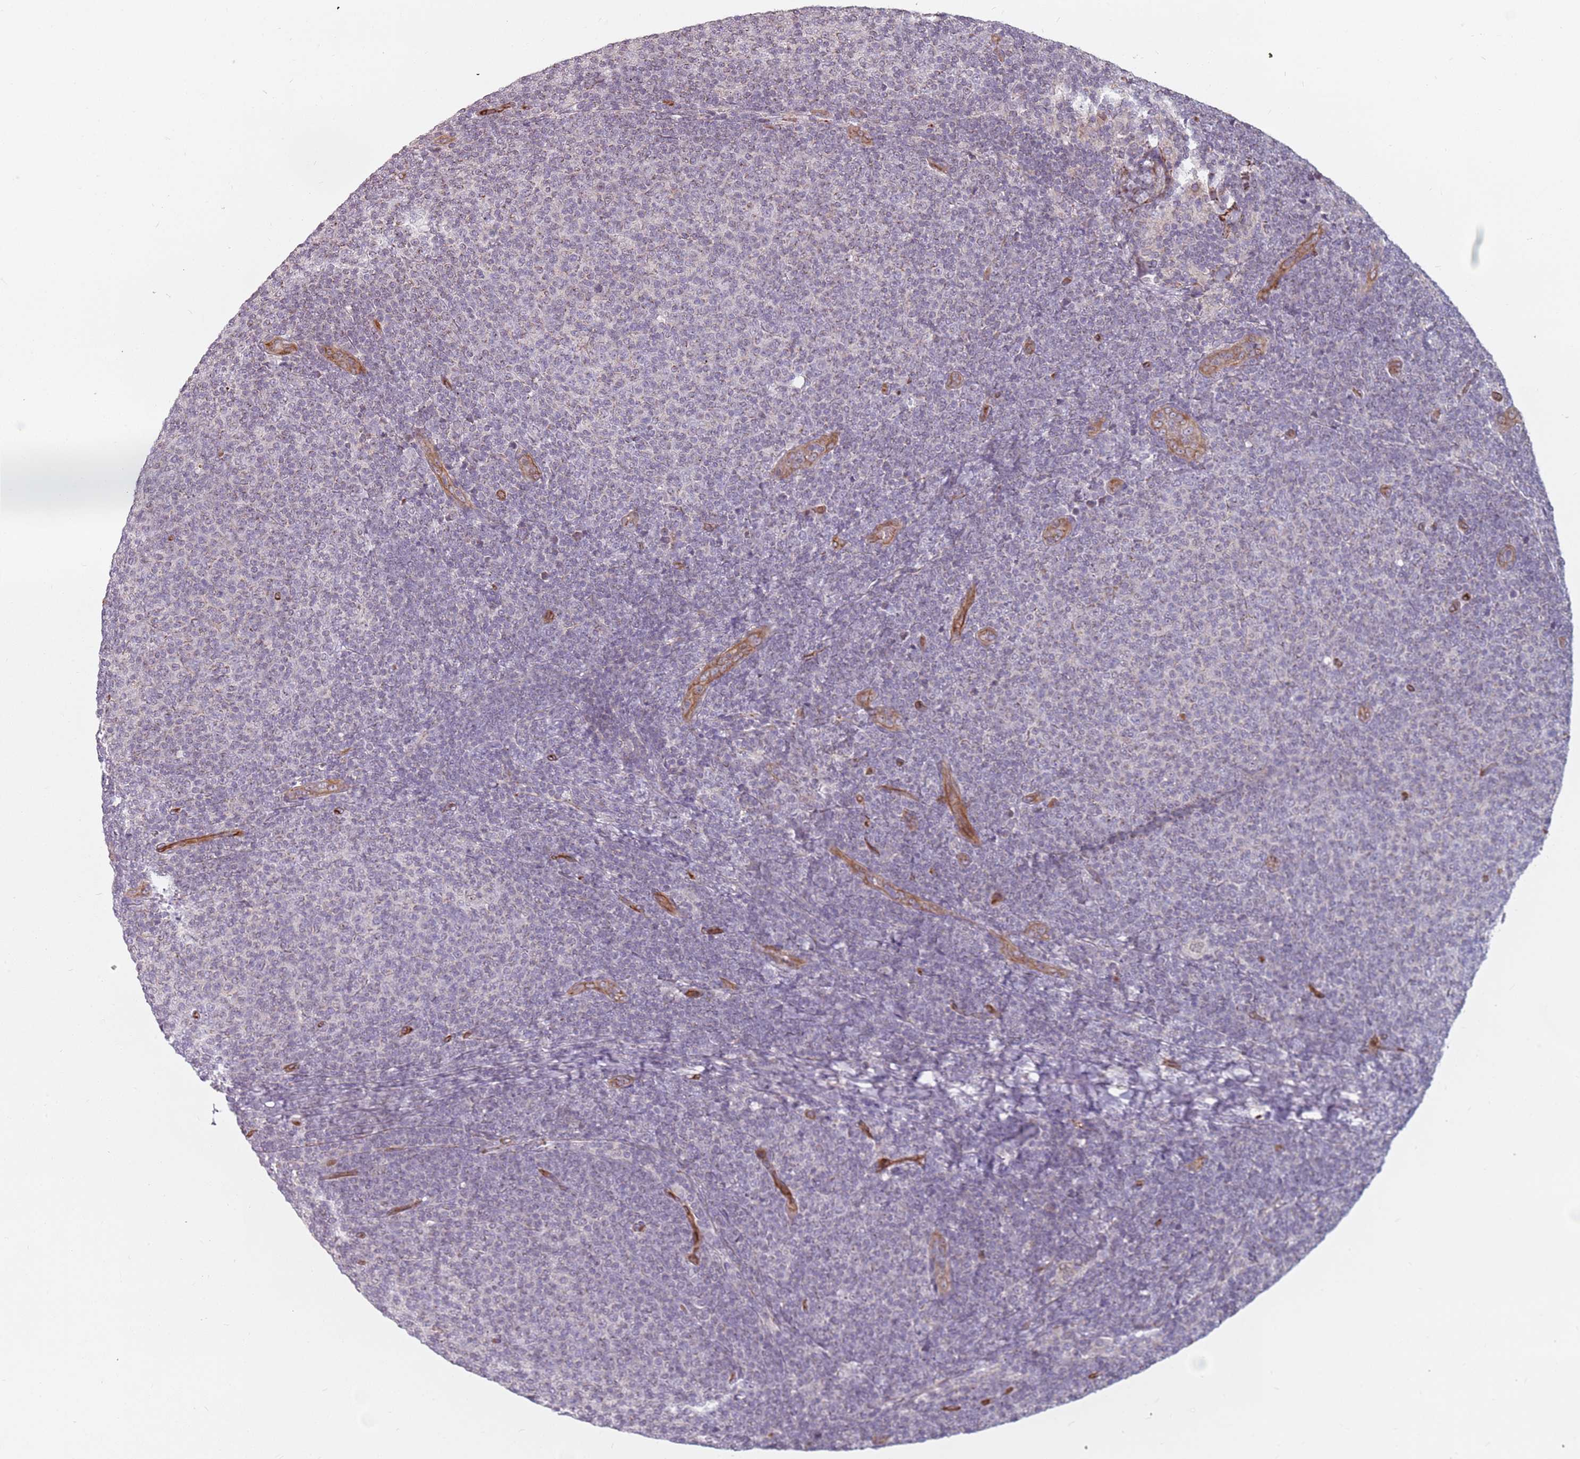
{"staining": {"intensity": "negative", "quantity": "none", "location": "none"}, "tissue": "lymphoma", "cell_type": "Tumor cells", "image_type": "cancer", "snomed": [{"axis": "morphology", "description": "Malignant lymphoma, non-Hodgkin's type, Low grade"}, {"axis": "topography", "description": "Lymph node"}], "caption": "IHC image of human malignant lymphoma, non-Hodgkin's type (low-grade) stained for a protein (brown), which reveals no positivity in tumor cells.", "gene": "GAS2L3", "patient": {"sex": "male", "age": 66}}